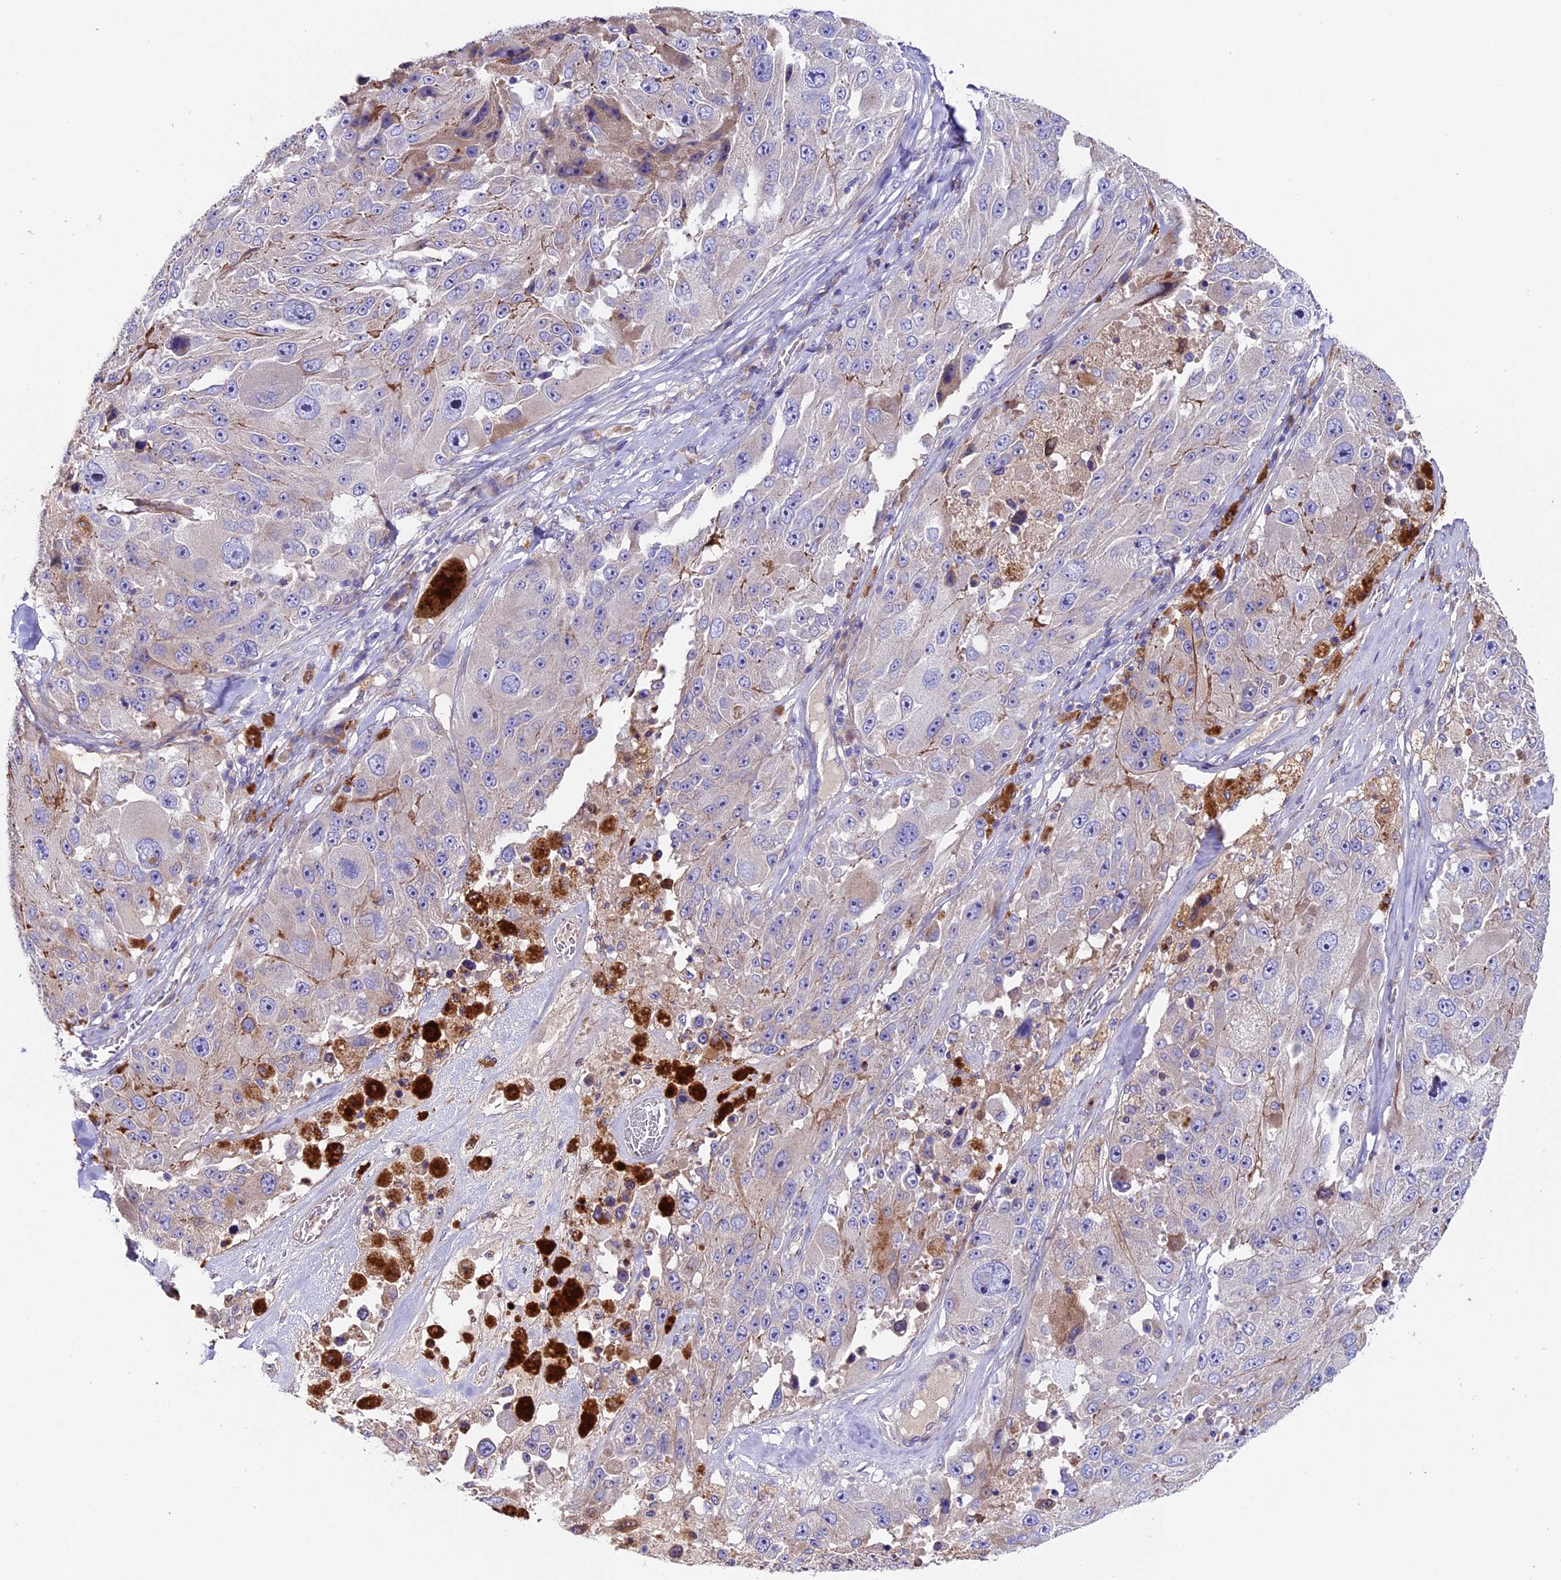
{"staining": {"intensity": "negative", "quantity": "none", "location": "none"}, "tissue": "melanoma", "cell_type": "Tumor cells", "image_type": "cancer", "snomed": [{"axis": "morphology", "description": "Malignant melanoma, Metastatic site"}, {"axis": "topography", "description": "Lymph node"}], "caption": "A histopathology image of human malignant melanoma (metastatic site) is negative for staining in tumor cells.", "gene": "PIGU", "patient": {"sex": "male", "age": 62}}